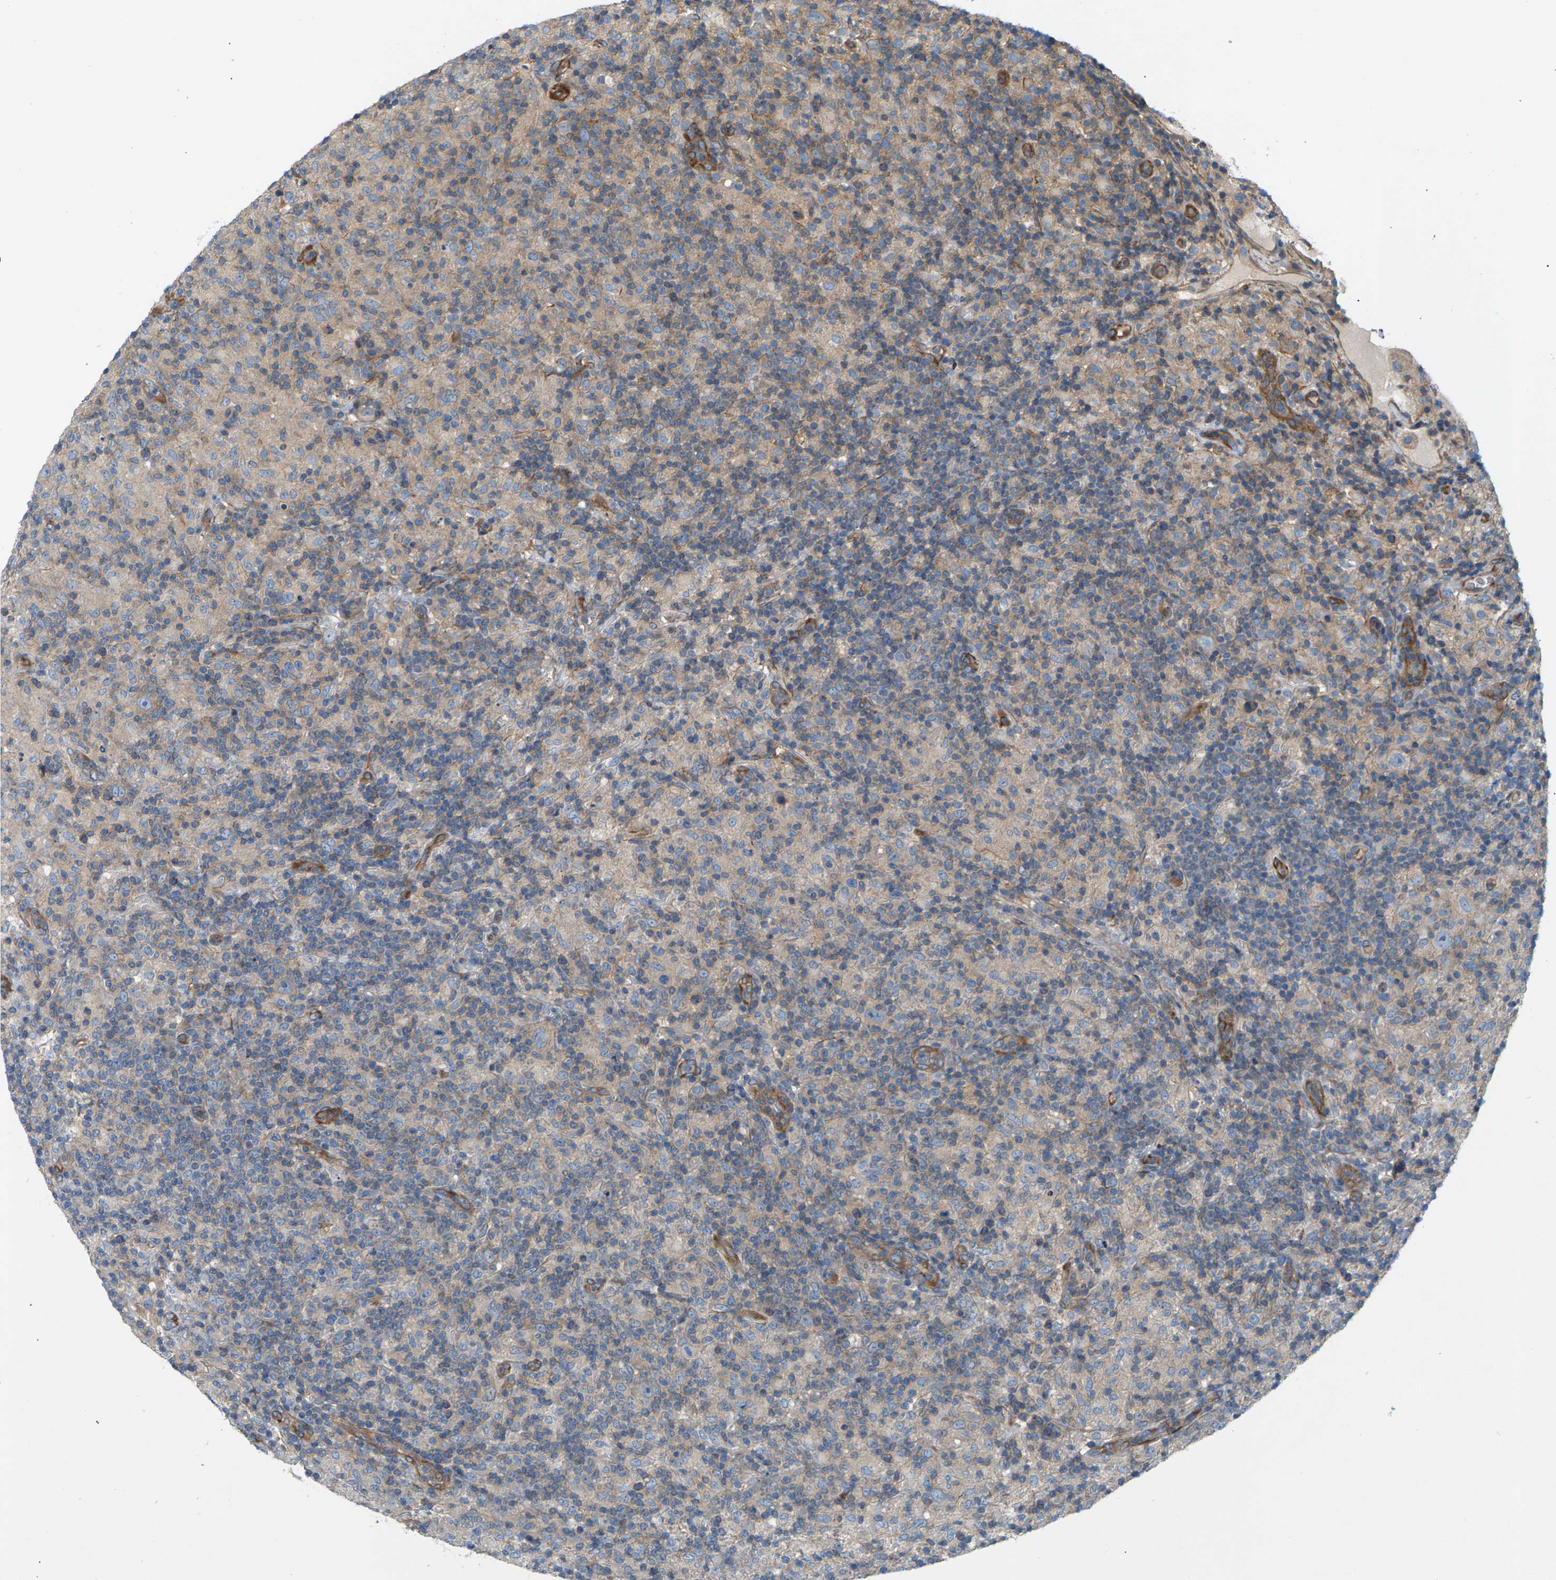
{"staining": {"intensity": "weak", "quantity": "<25%", "location": "cytoplasmic/membranous"}, "tissue": "lymphoma", "cell_type": "Tumor cells", "image_type": "cancer", "snomed": [{"axis": "morphology", "description": "Hodgkin's disease, NOS"}, {"axis": "topography", "description": "Lymph node"}], "caption": "This is a micrograph of IHC staining of Hodgkin's disease, which shows no positivity in tumor cells. (Brightfield microscopy of DAB immunohistochemistry at high magnification).", "gene": "PDCL", "patient": {"sex": "male", "age": 70}}